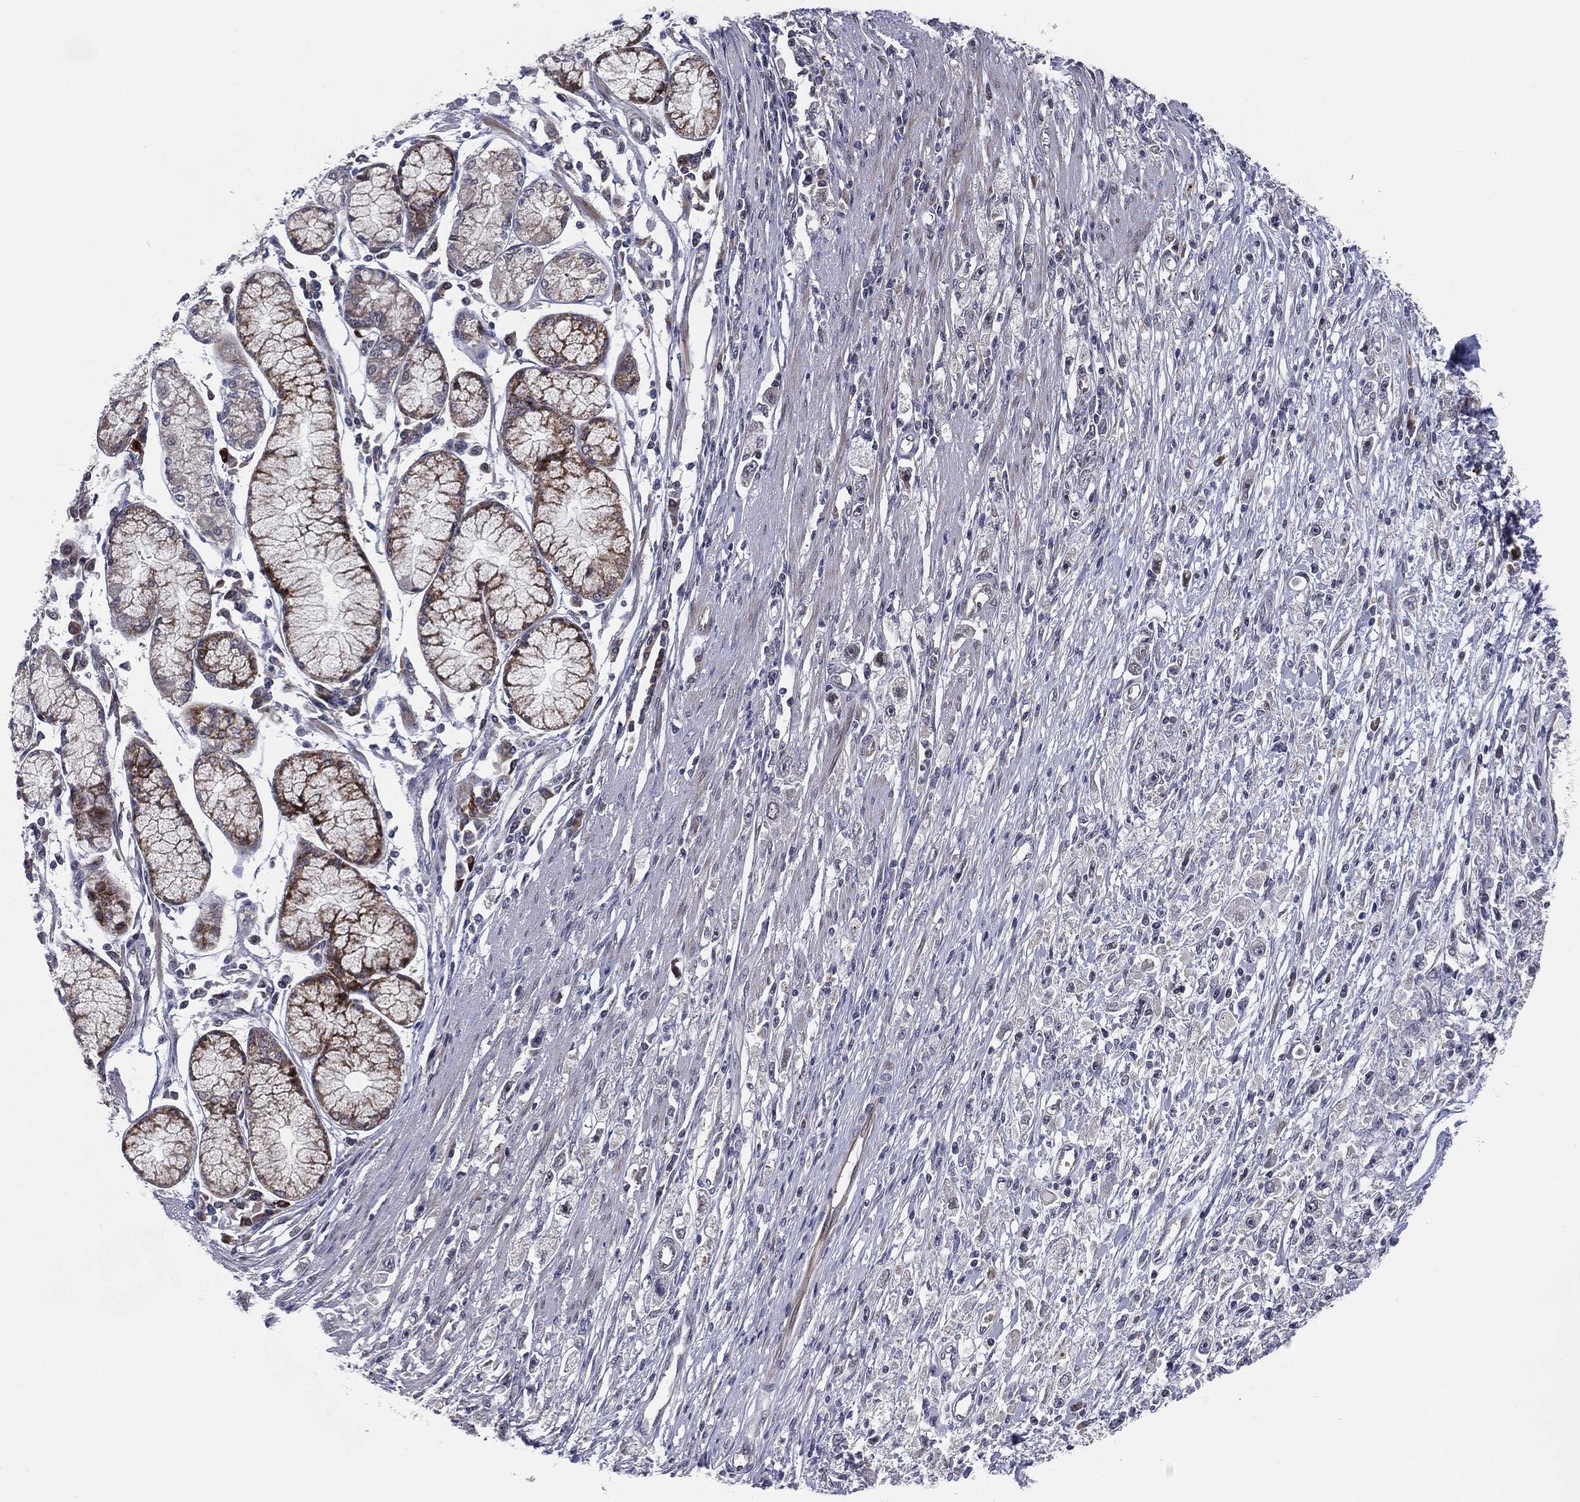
{"staining": {"intensity": "negative", "quantity": "none", "location": "none"}, "tissue": "stomach cancer", "cell_type": "Tumor cells", "image_type": "cancer", "snomed": [{"axis": "morphology", "description": "Adenocarcinoma, NOS"}, {"axis": "topography", "description": "Stomach"}], "caption": "An immunohistochemistry (IHC) histopathology image of stomach cancer (adenocarcinoma) is shown. There is no staining in tumor cells of stomach cancer (adenocarcinoma).", "gene": "UTP14A", "patient": {"sex": "female", "age": 59}}